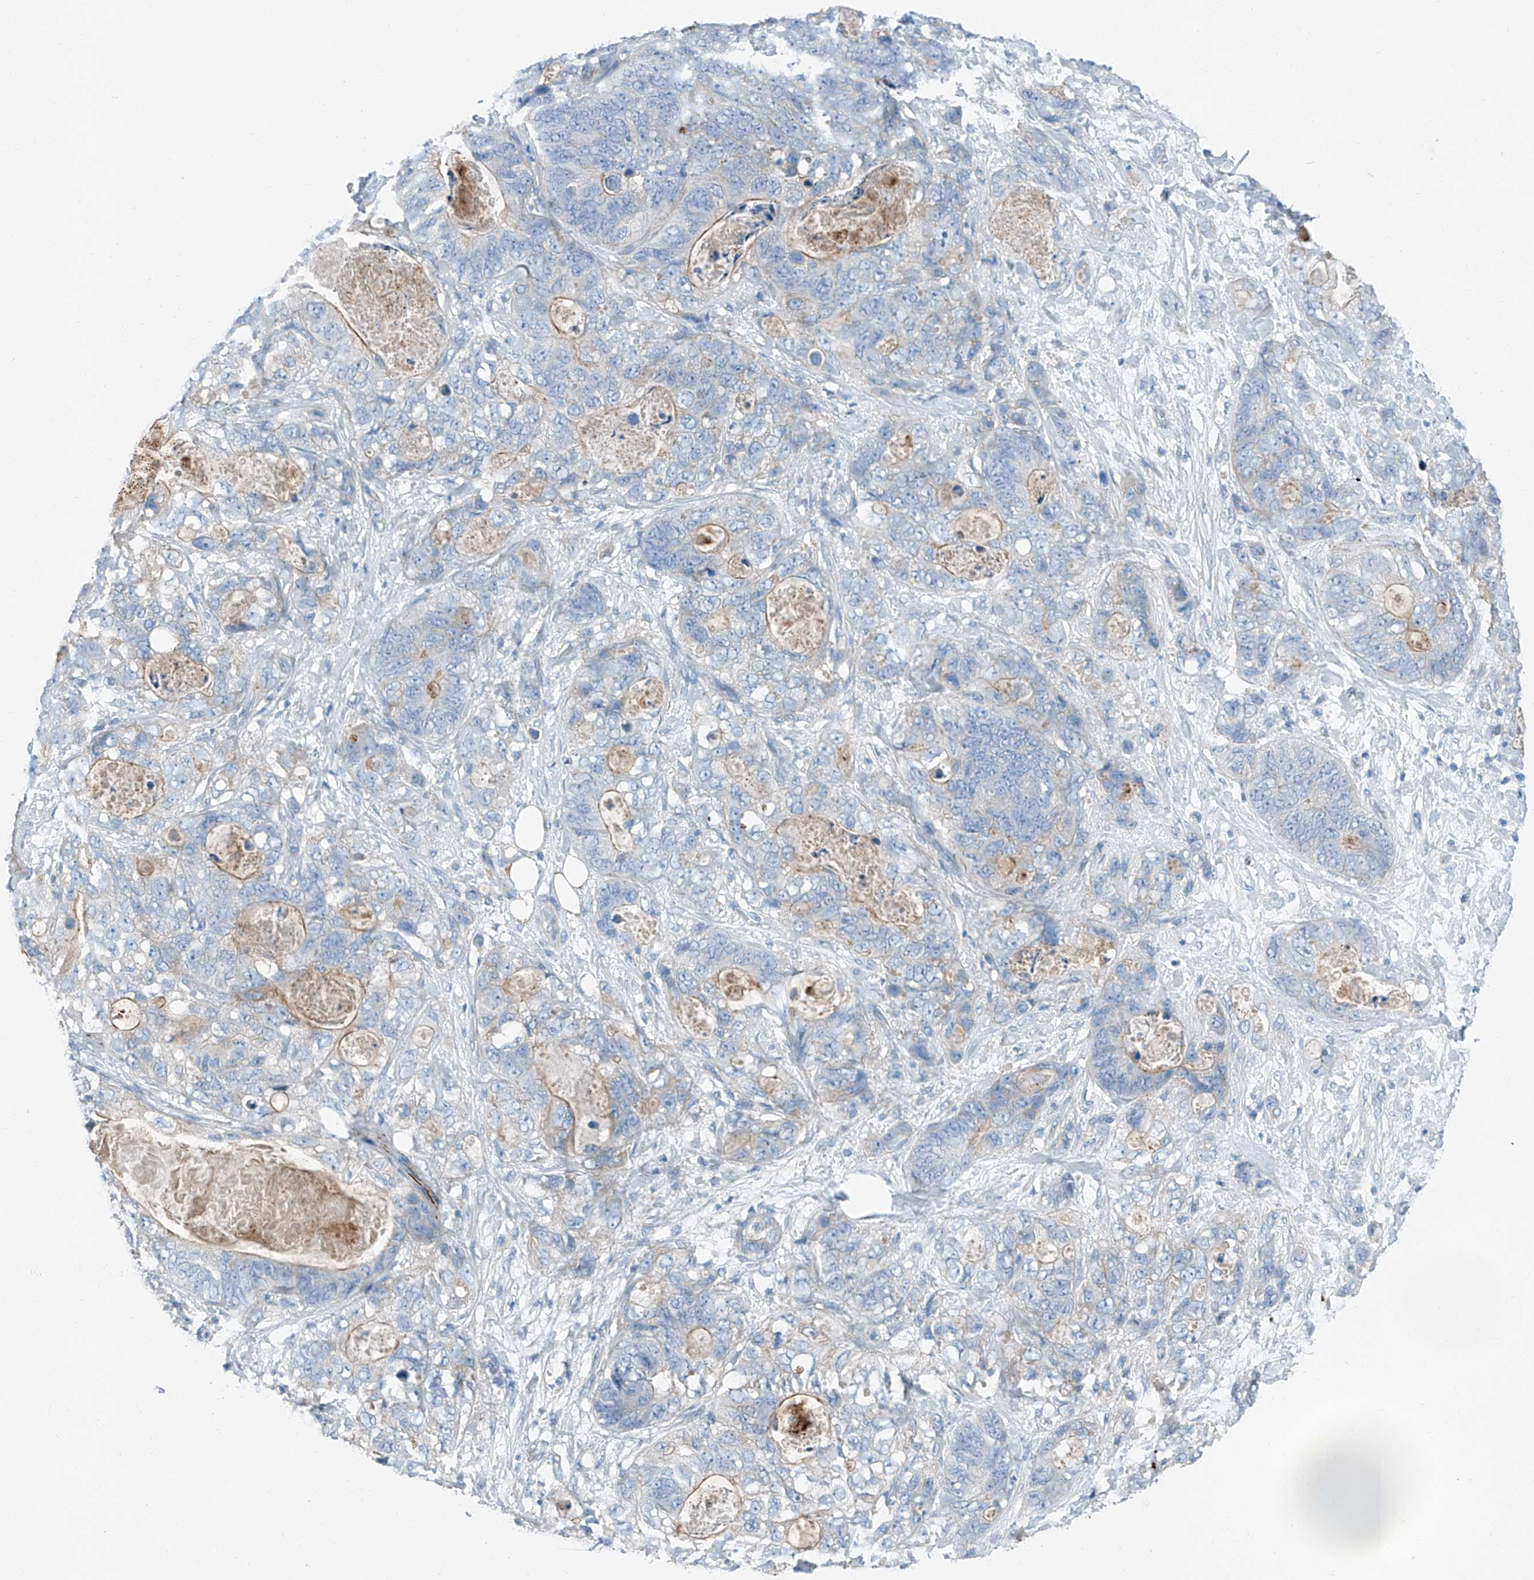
{"staining": {"intensity": "weak", "quantity": "<25%", "location": "cytoplasmic/membranous"}, "tissue": "stomach cancer", "cell_type": "Tumor cells", "image_type": "cancer", "snomed": [{"axis": "morphology", "description": "Normal tissue, NOS"}, {"axis": "morphology", "description": "Adenocarcinoma, NOS"}, {"axis": "topography", "description": "Stomach"}], "caption": "Tumor cells are negative for protein expression in human stomach adenocarcinoma. (Stains: DAB (3,3'-diaminobenzidine) immunohistochemistry (IHC) with hematoxylin counter stain, Microscopy: brightfield microscopy at high magnification).", "gene": "MDGA1", "patient": {"sex": "female", "age": 89}}